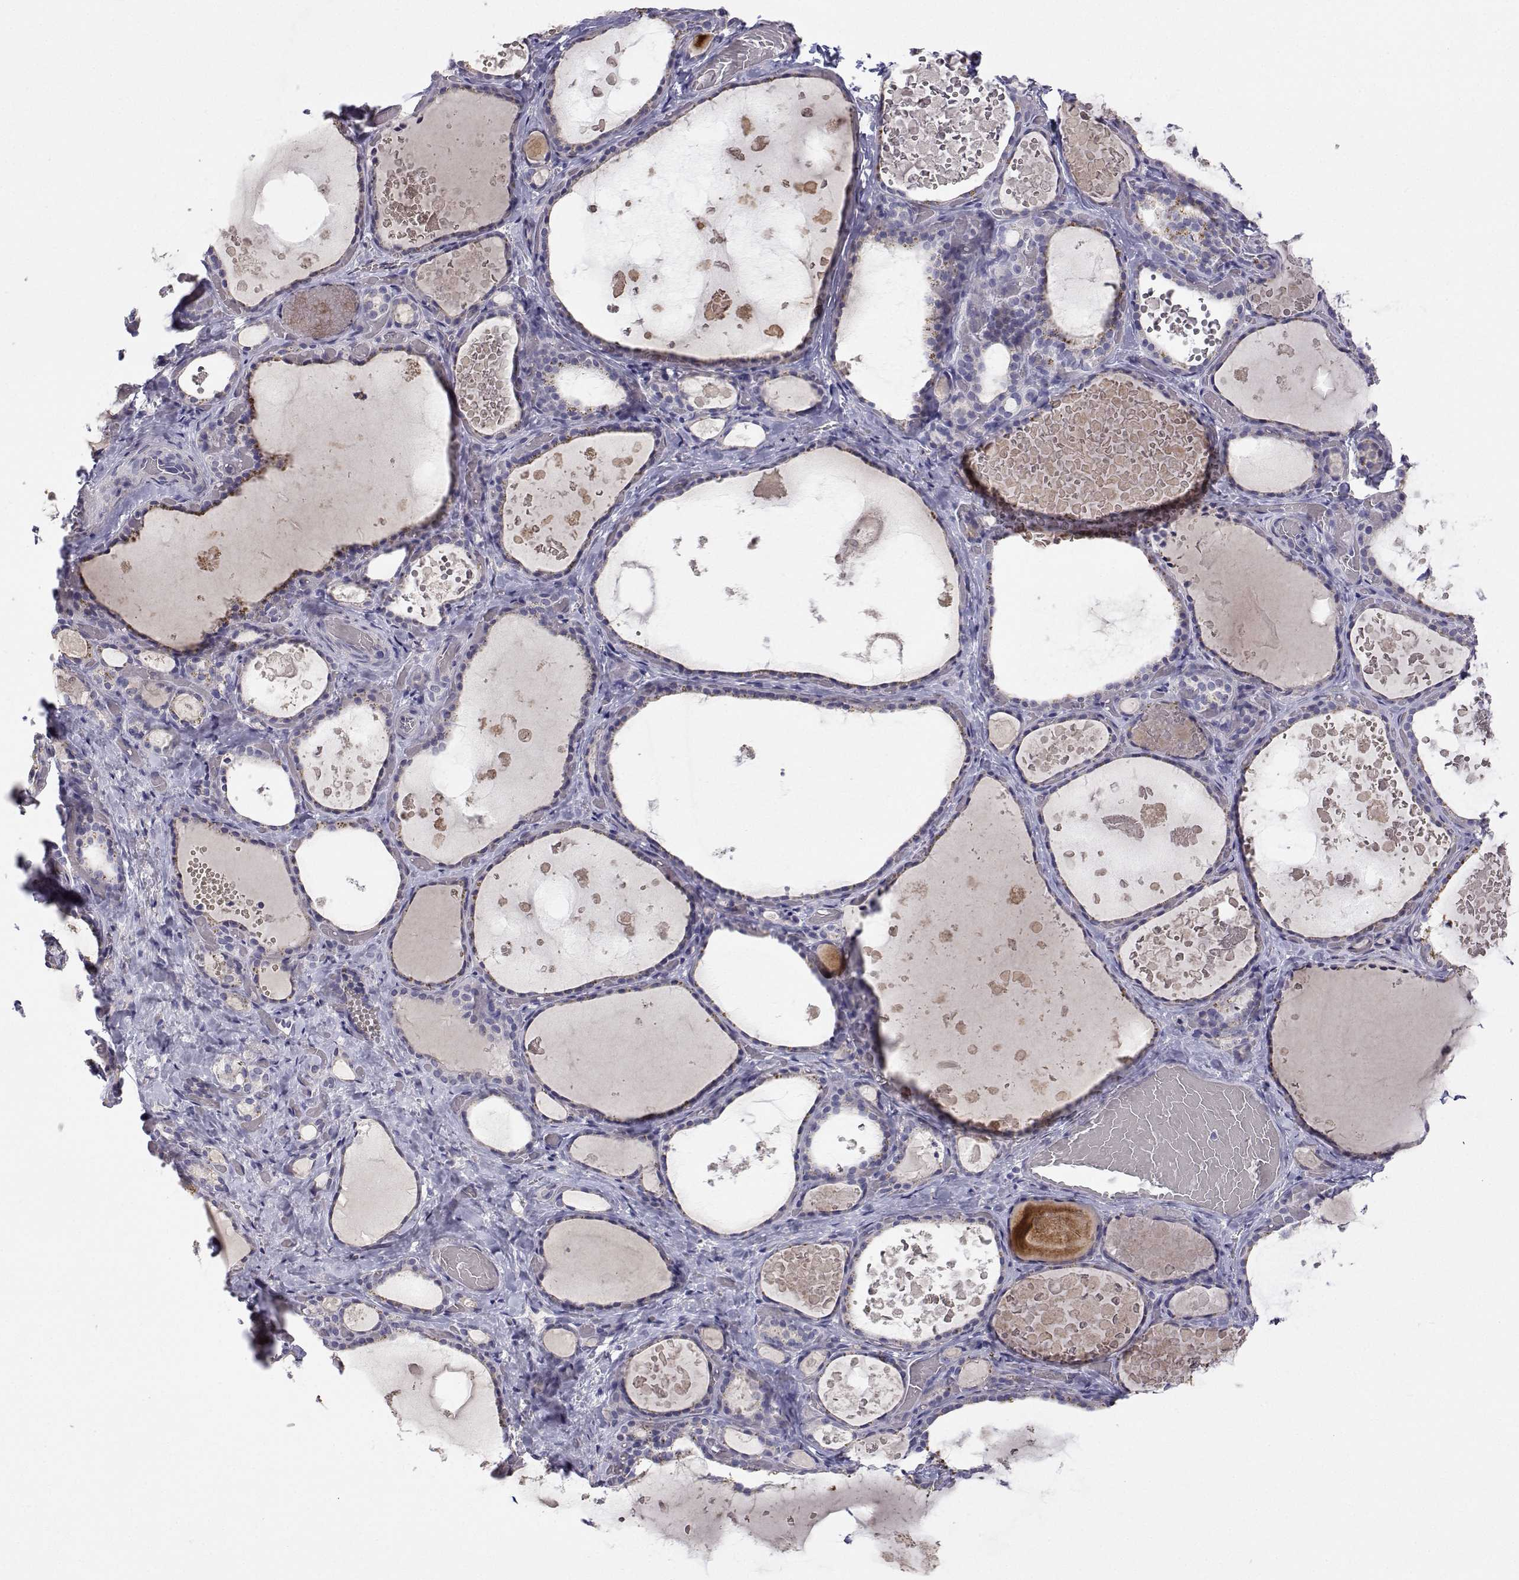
{"staining": {"intensity": "negative", "quantity": "none", "location": "none"}, "tissue": "thyroid gland", "cell_type": "Glandular cells", "image_type": "normal", "snomed": [{"axis": "morphology", "description": "Normal tissue, NOS"}, {"axis": "topography", "description": "Thyroid gland"}], "caption": "An immunohistochemistry histopathology image of benign thyroid gland is shown. There is no staining in glandular cells of thyroid gland.", "gene": "ANKRD65", "patient": {"sex": "female", "age": 56}}